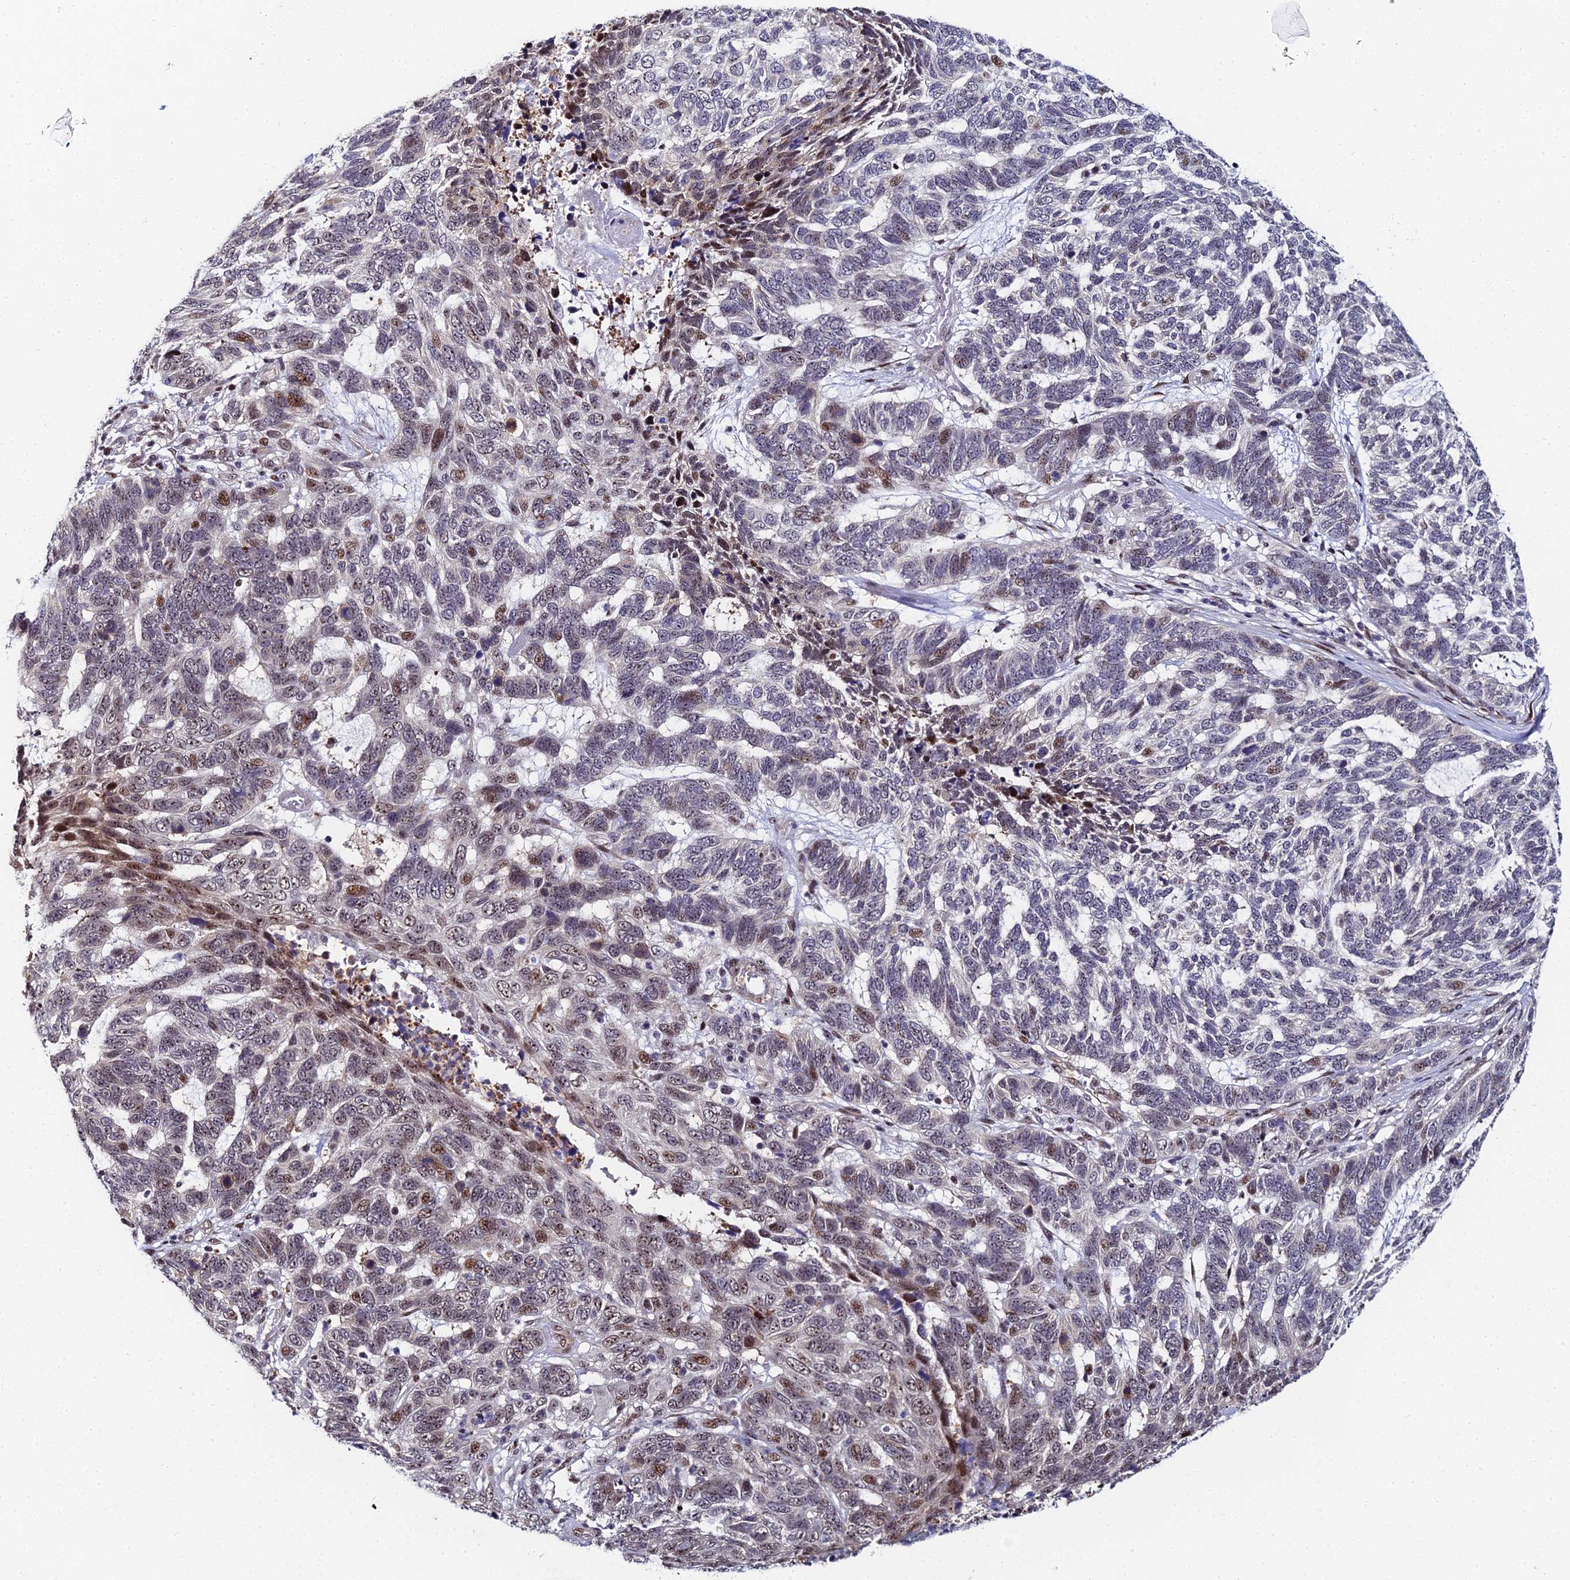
{"staining": {"intensity": "moderate", "quantity": "<25%", "location": "nuclear"}, "tissue": "skin cancer", "cell_type": "Tumor cells", "image_type": "cancer", "snomed": [{"axis": "morphology", "description": "Basal cell carcinoma"}, {"axis": "topography", "description": "Skin"}], "caption": "Skin basal cell carcinoma stained for a protein reveals moderate nuclear positivity in tumor cells.", "gene": "TIFA", "patient": {"sex": "female", "age": 65}}